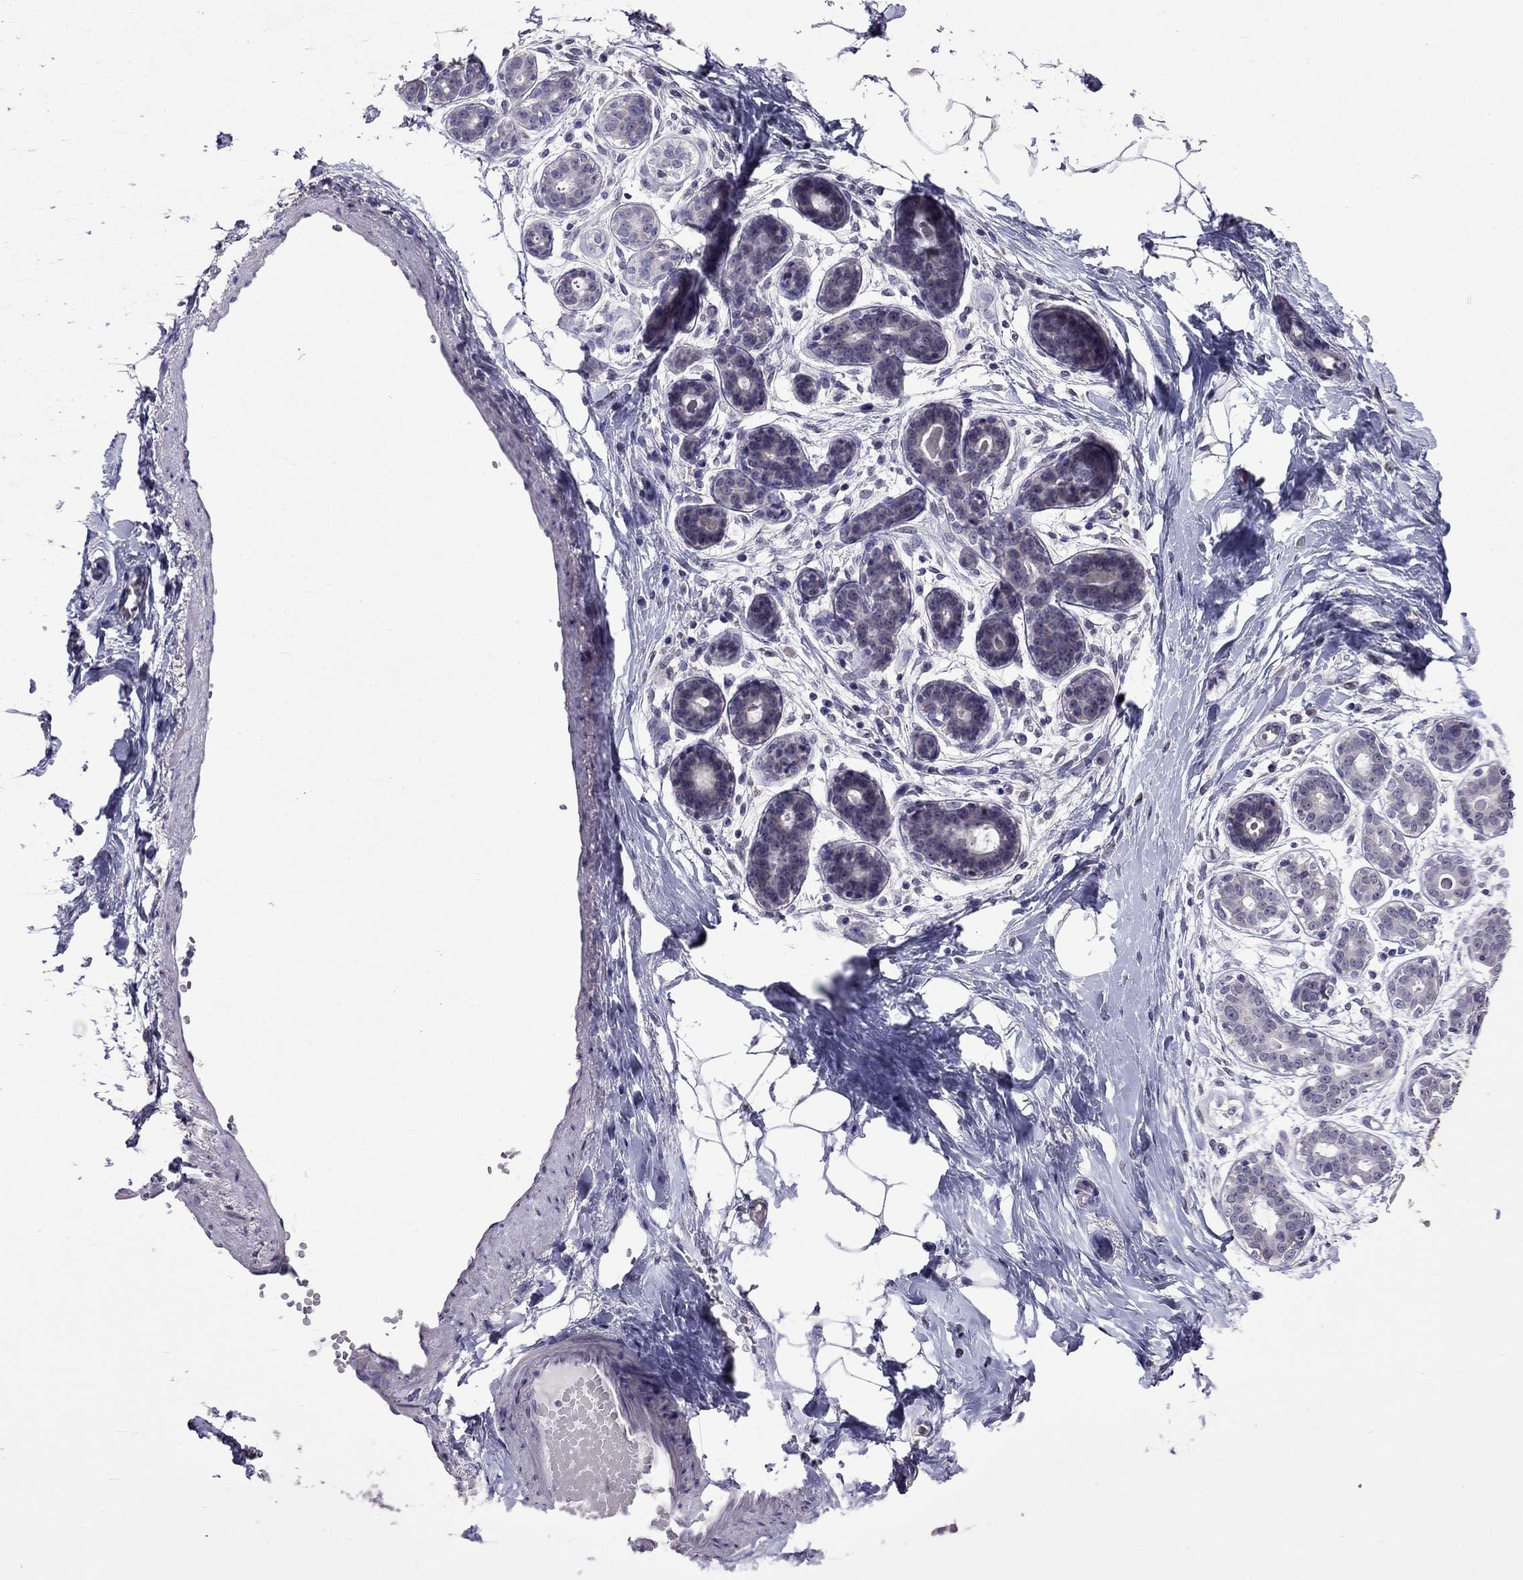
{"staining": {"intensity": "negative", "quantity": "none", "location": "none"}, "tissue": "breast", "cell_type": "Adipocytes", "image_type": "normal", "snomed": [{"axis": "morphology", "description": "Normal tissue, NOS"}, {"axis": "topography", "description": "Skin"}, {"axis": "topography", "description": "Breast"}], "caption": "Adipocytes show no significant protein staining in normal breast.", "gene": "AQP9", "patient": {"sex": "female", "age": 43}}